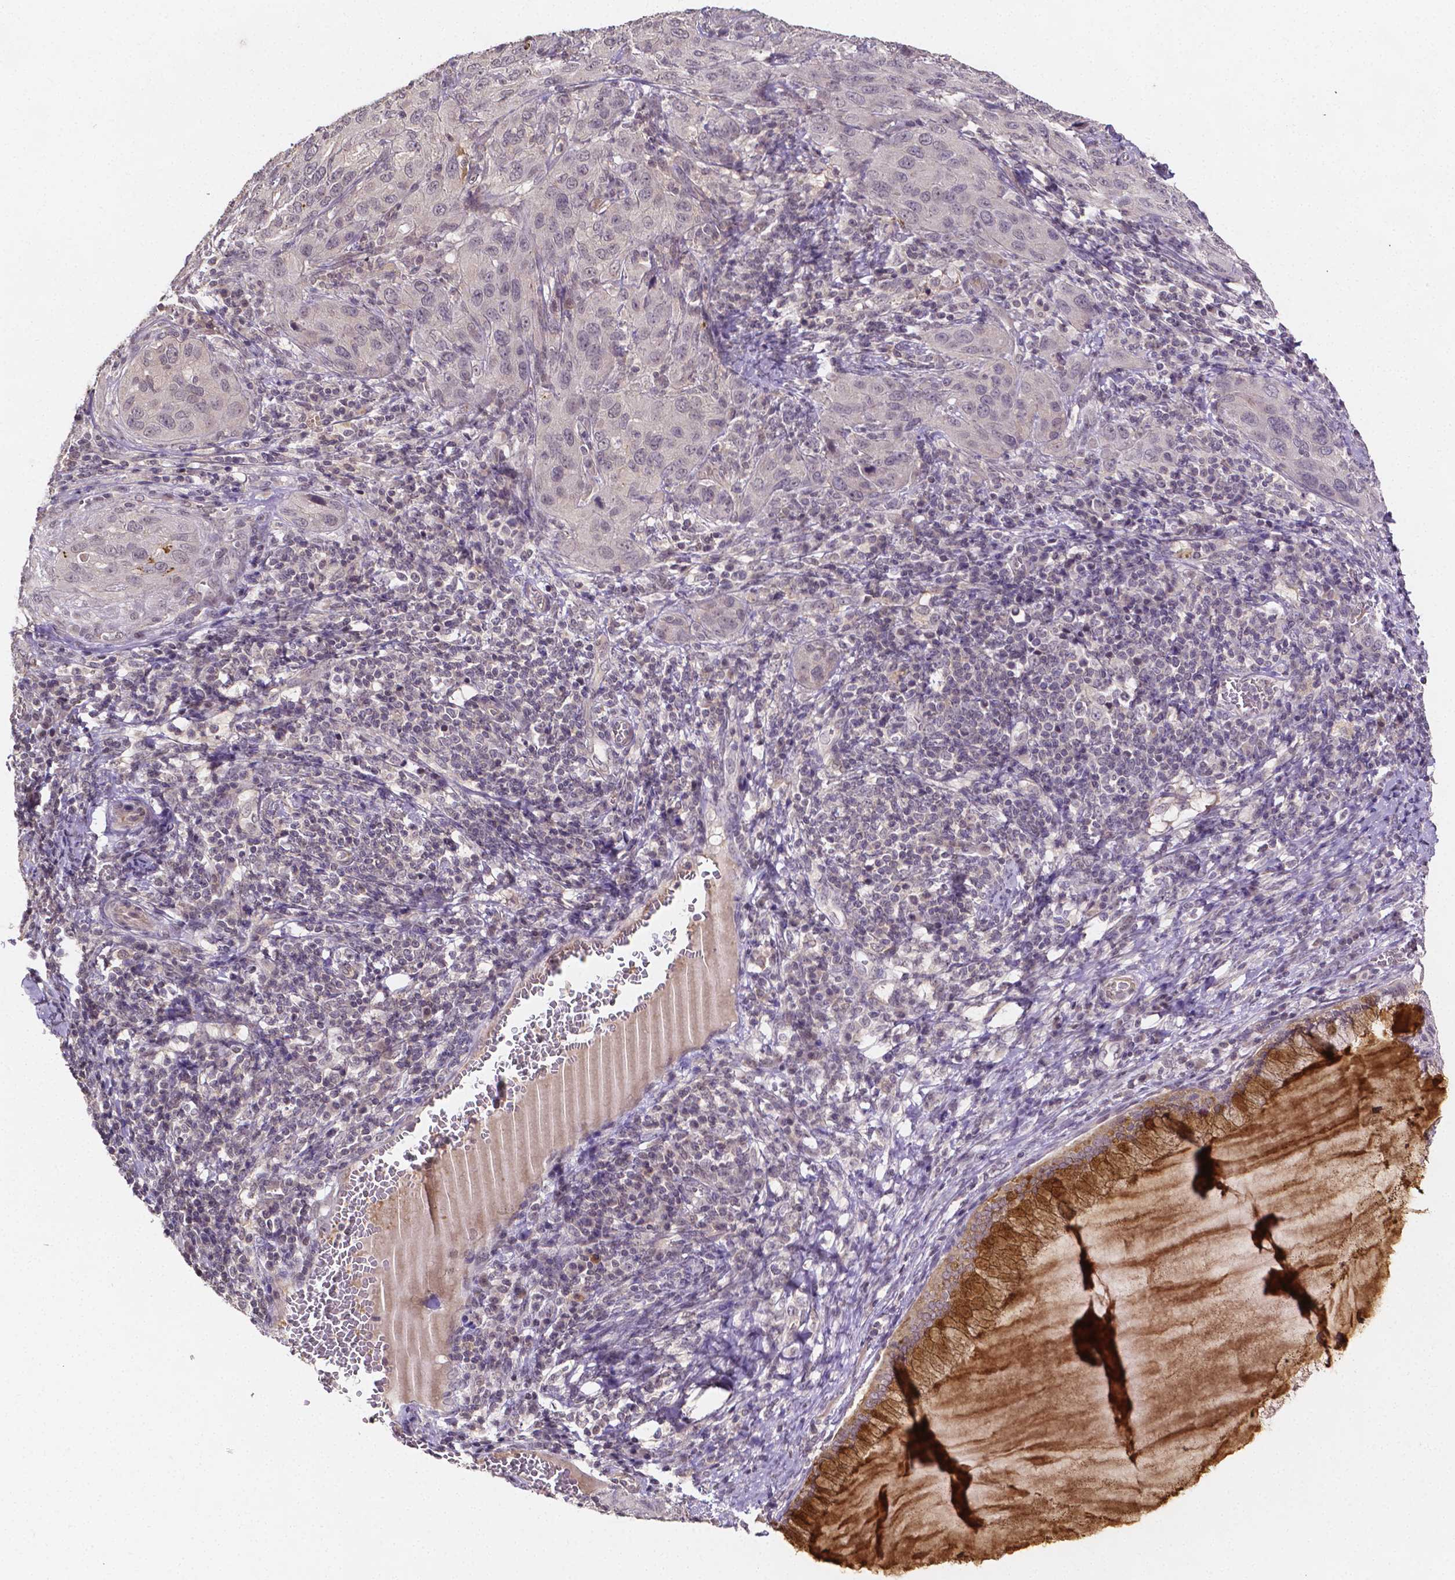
{"staining": {"intensity": "negative", "quantity": "none", "location": "none"}, "tissue": "cervical cancer", "cell_type": "Tumor cells", "image_type": "cancer", "snomed": [{"axis": "morphology", "description": "Normal tissue, NOS"}, {"axis": "morphology", "description": "Squamous cell carcinoma, NOS"}, {"axis": "topography", "description": "Cervix"}], "caption": "Micrograph shows no protein expression in tumor cells of cervical cancer (squamous cell carcinoma) tissue.", "gene": "NRGN", "patient": {"sex": "female", "age": 51}}